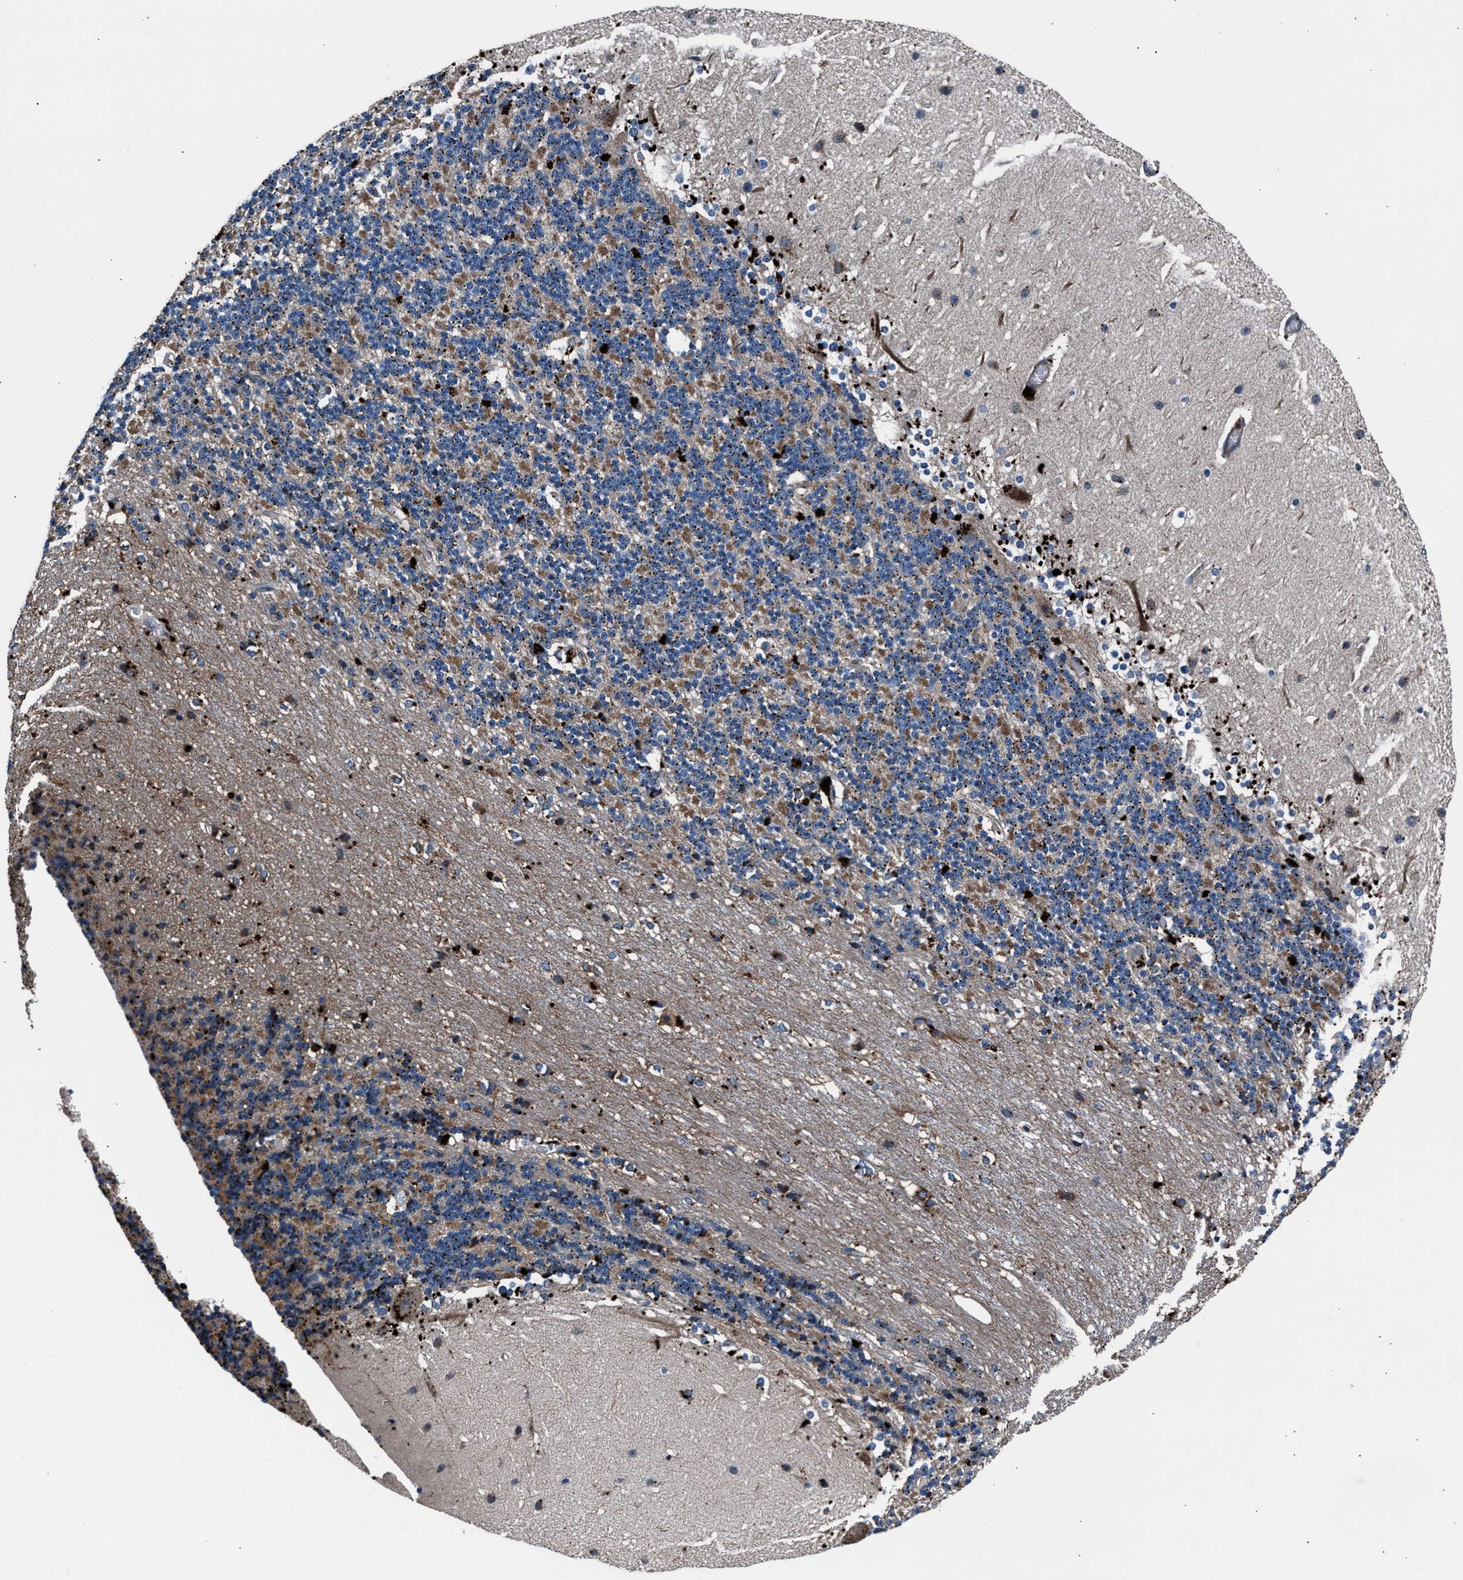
{"staining": {"intensity": "strong", "quantity": "<25%", "location": "cytoplasmic/membranous"}, "tissue": "cerebellum", "cell_type": "Cells in granular layer", "image_type": "normal", "snomed": [{"axis": "morphology", "description": "Normal tissue, NOS"}, {"axis": "topography", "description": "Cerebellum"}], "caption": "A medium amount of strong cytoplasmic/membranous positivity is identified in about <25% of cells in granular layer in unremarkable cerebellum.", "gene": "MFSD11", "patient": {"sex": "female", "age": 19}}